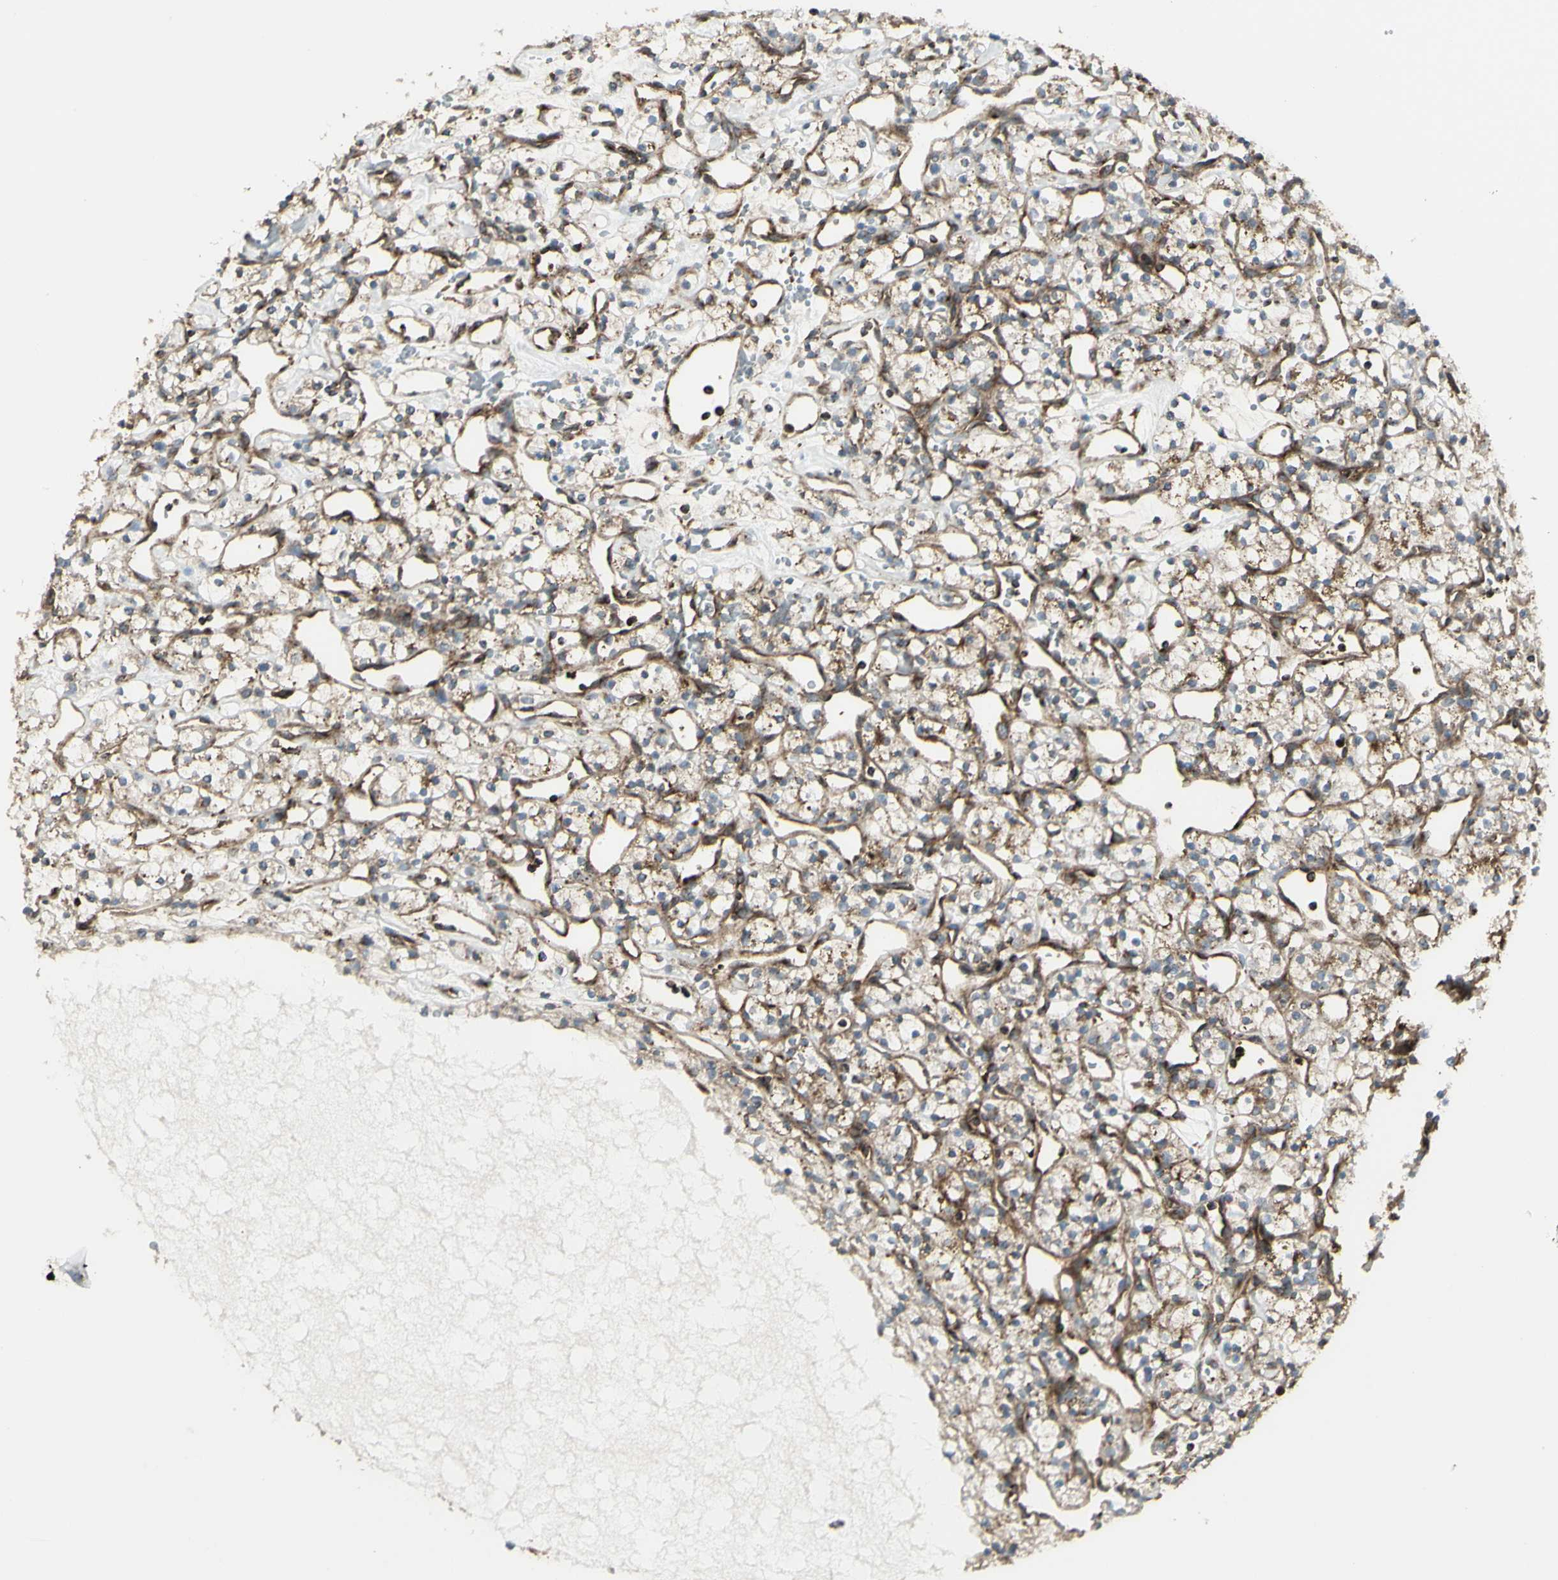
{"staining": {"intensity": "weak", "quantity": "25%-75%", "location": "cytoplasmic/membranous"}, "tissue": "renal cancer", "cell_type": "Tumor cells", "image_type": "cancer", "snomed": [{"axis": "morphology", "description": "Adenocarcinoma, NOS"}, {"axis": "topography", "description": "Kidney"}], "caption": "IHC (DAB) staining of human renal adenocarcinoma displays weak cytoplasmic/membranous protein positivity in approximately 25%-75% of tumor cells.", "gene": "NAPA", "patient": {"sex": "female", "age": 60}}